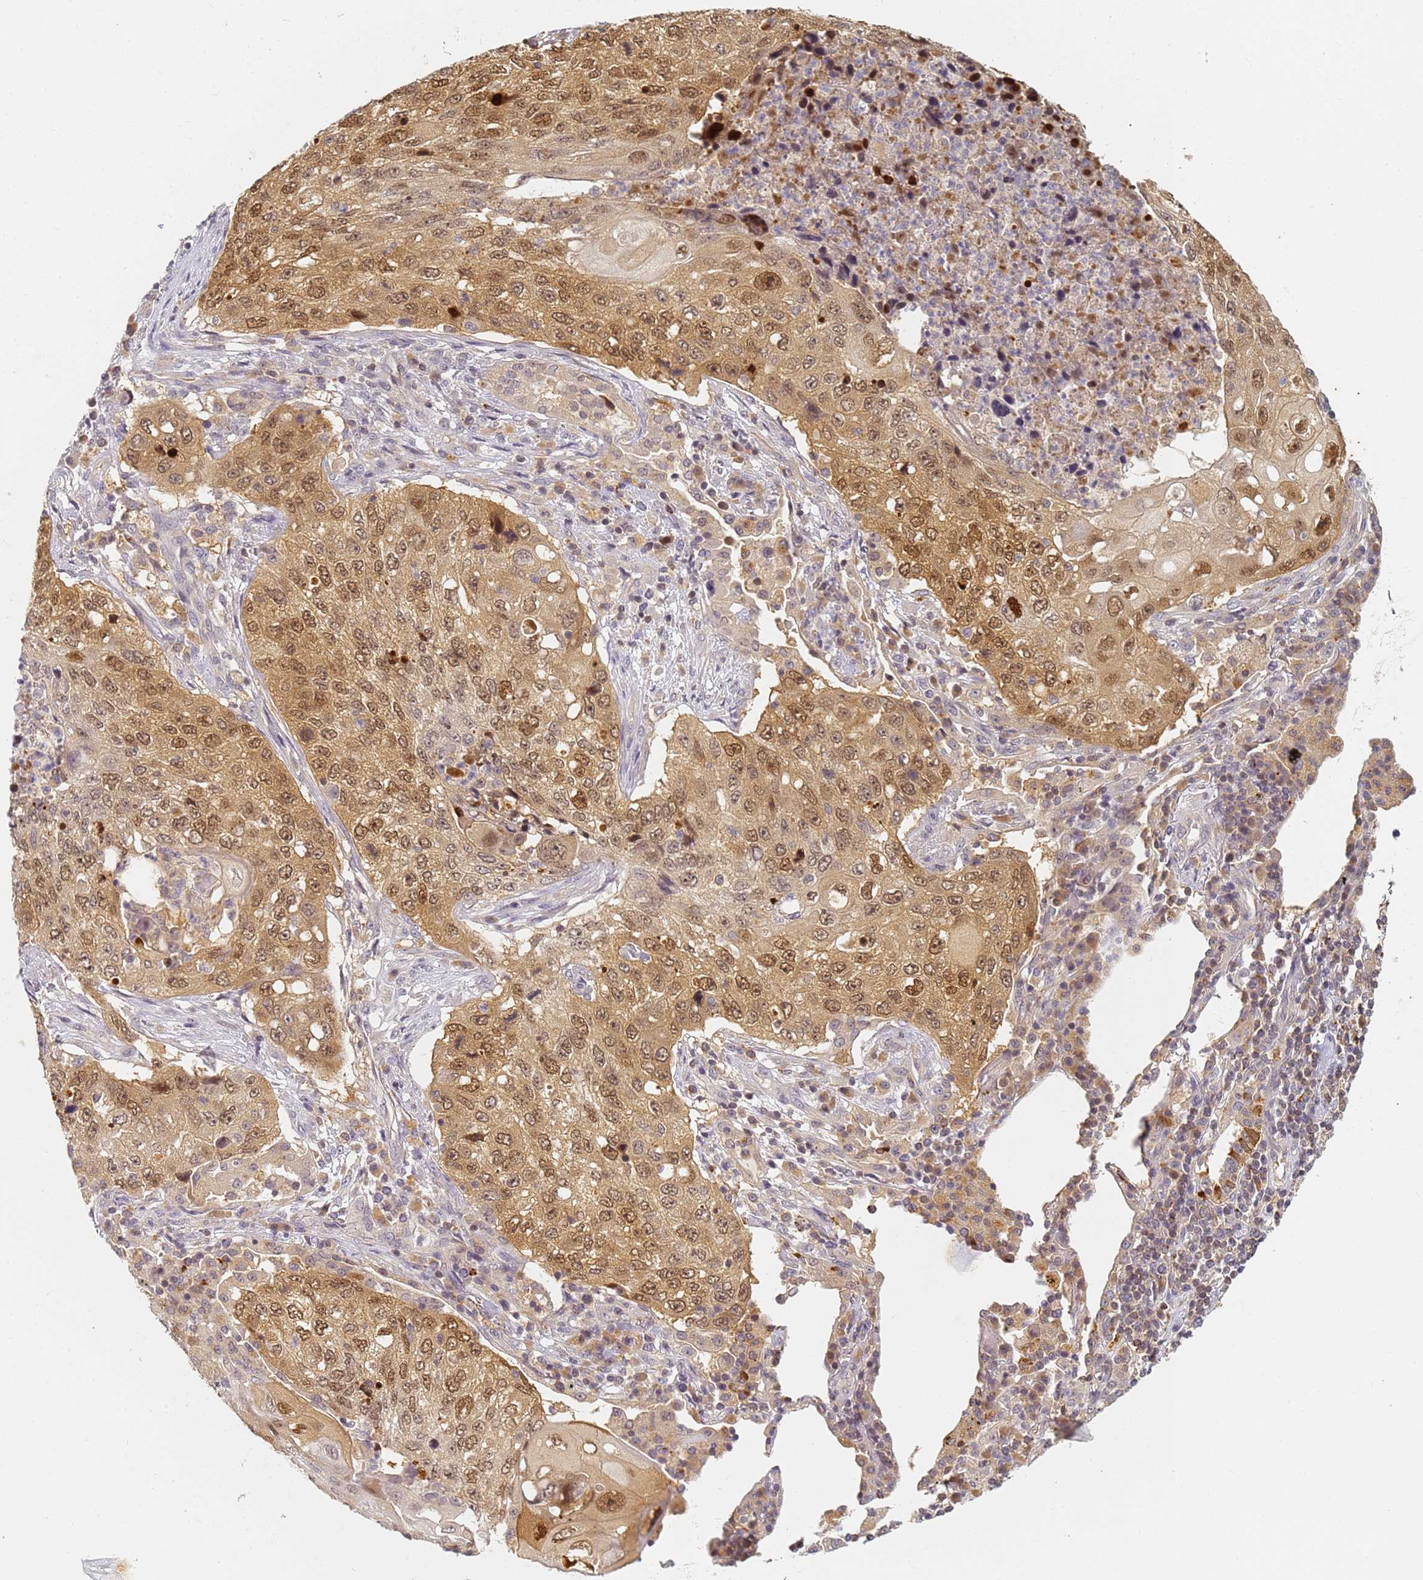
{"staining": {"intensity": "moderate", "quantity": ">75%", "location": "cytoplasmic/membranous,nuclear"}, "tissue": "lung cancer", "cell_type": "Tumor cells", "image_type": "cancer", "snomed": [{"axis": "morphology", "description": "Squamous cell carcinoma, NOS"}, {"axis": "topography", "description": "Lung"}], "caption": "An immunohistochemistry (IHC) image of neoplastic tissue is shown. Protein staining in brown labels moderate cytoplasmic/membranous and nuclear positivity in squamous cell carcinoma (lung) within tumor cells.", "gene": "HMCES", "patient": {"sex": "female", "age": 63}}